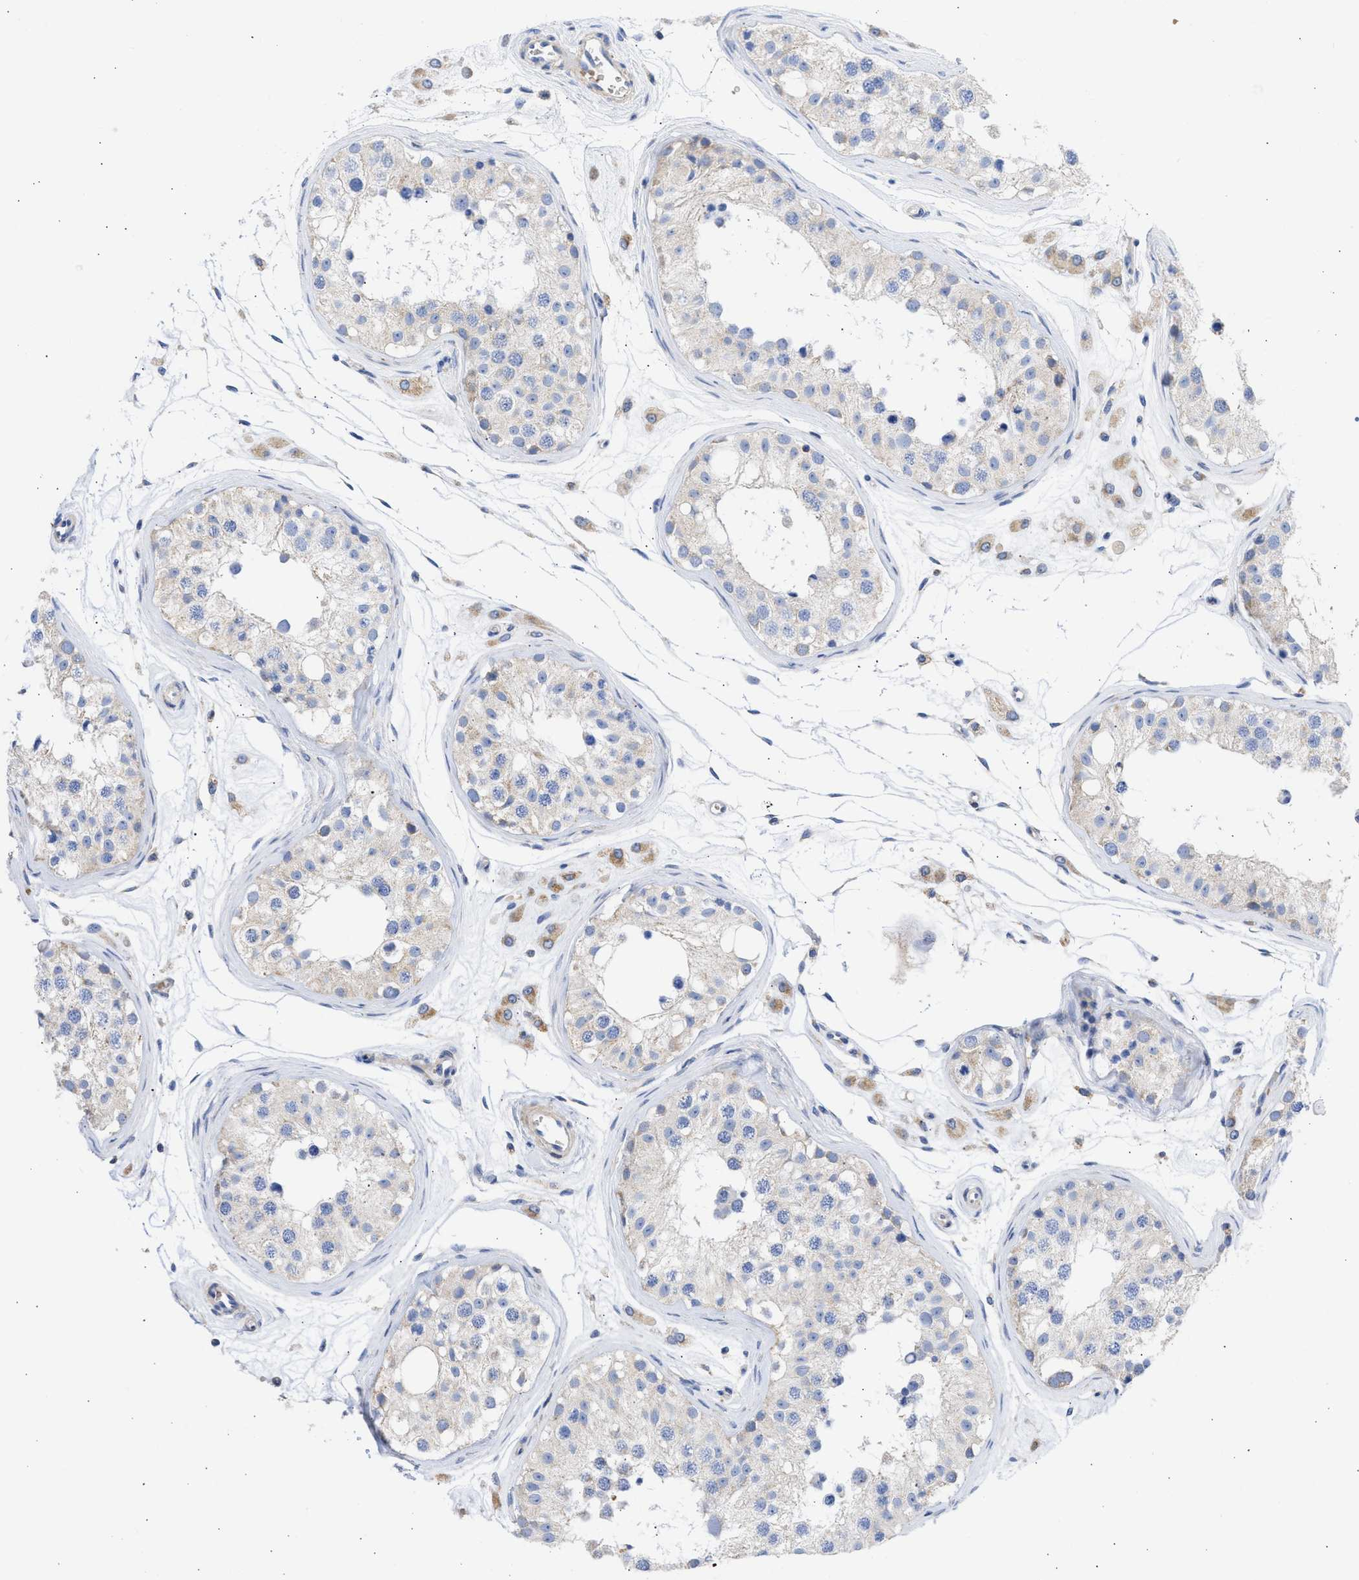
{"staining": {"intensity": "negative", "quantity": "none", "location": "none"}, "tissue": "testis", "cell_type": "Cells in seminiferous ducts", "image_type": "normal", "snomed": [{"axis": "morphology", "description": "Normal tissue, NOS"}, {"axis": "morphology", "description": "Adenocarcinoma, metastatic, NOS"}, {"axis": "topography", "description": "Testis"}], "caption": "Human testis stained for a protein using immunohistochemistry (IHC) displays no positivity in cells in seminiferous ducts.", "gene": "BTG3", "patient": {"sex": "male", "age": 26}}